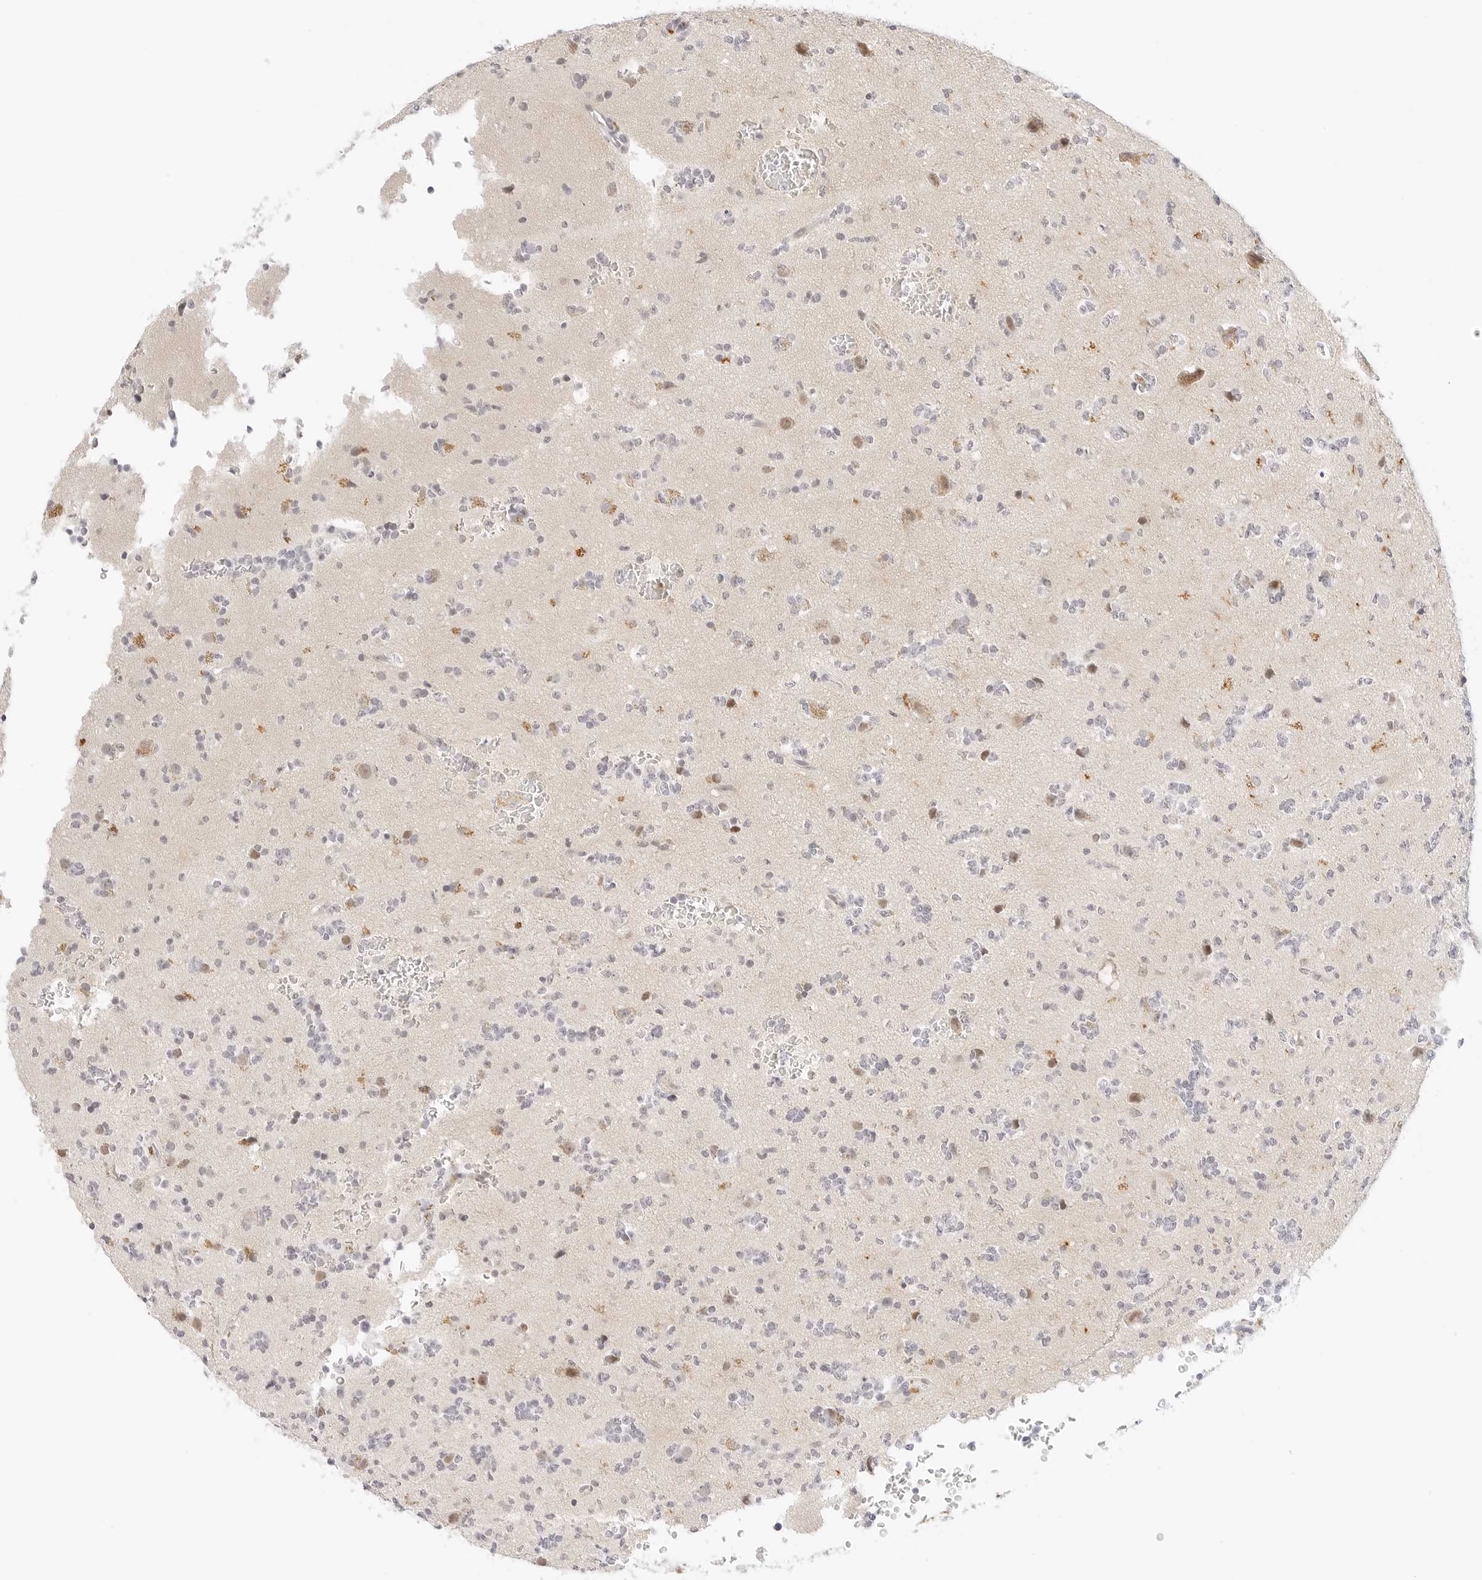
{"staining": {"intensity": "negative", "quantity": "none", "location": "none"}, "tissue": "glioma", "cell_type": "Tumor cells", "image_type": "cancer", "snomed": [{"axis": "morphology", "description": "Glioma, malignant, High grade"}, {"axis": "topography", "description": "Brain"}], "caption": "Immunohistochemical staining of human glioma demonstrates no significant expression in tumor cells. The staining was performed using DAB (3,3'-diaminobenzidine) to visualize the protein expression in brown, while the nuclei were stained in blue with hematoxylin (Magnification: 20x).", "gene": "XKR4", "patient": {"sex": "female", "age": 62}}